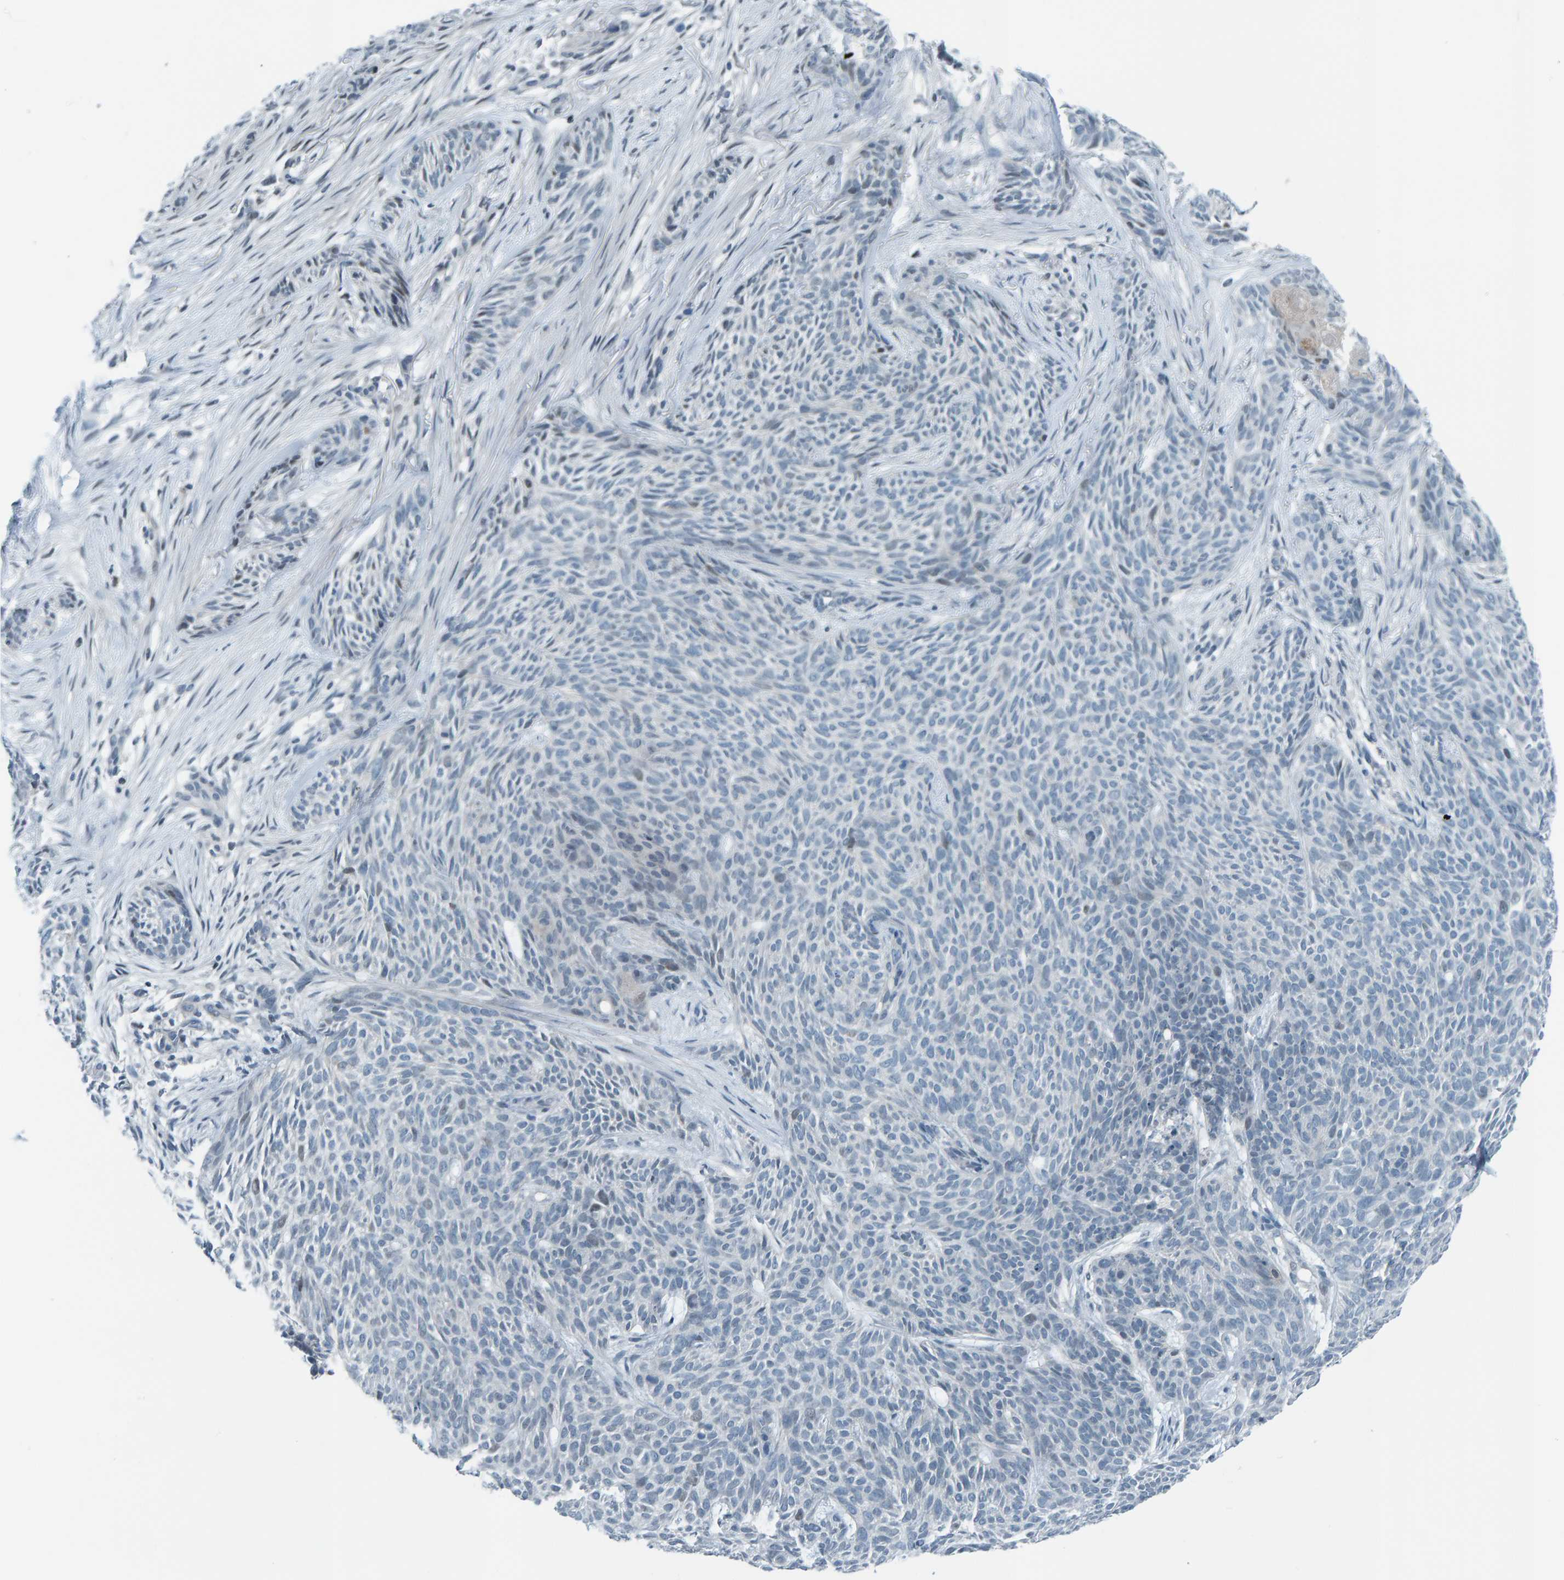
{"staining": {"intensity": "negative", "quantity": "none", "location": "none"}, "tissue": "skin cancer", "cell_type": "Tumor cells", "image_type": "cancer", "snomed": [{"axis": "morphology", "description": "Basal cell carcinoma"}, {"axis": "topography", "description": "Skin"}], "caption": "This micrograph is of basal cell carcinoma (skin) stained with IHC to label a protein in brown with the nuclei are counter-stained blue. There is no expression in tumor cells.", "gene": "CNP", "patient": {"sex": "female", "age": 59}}